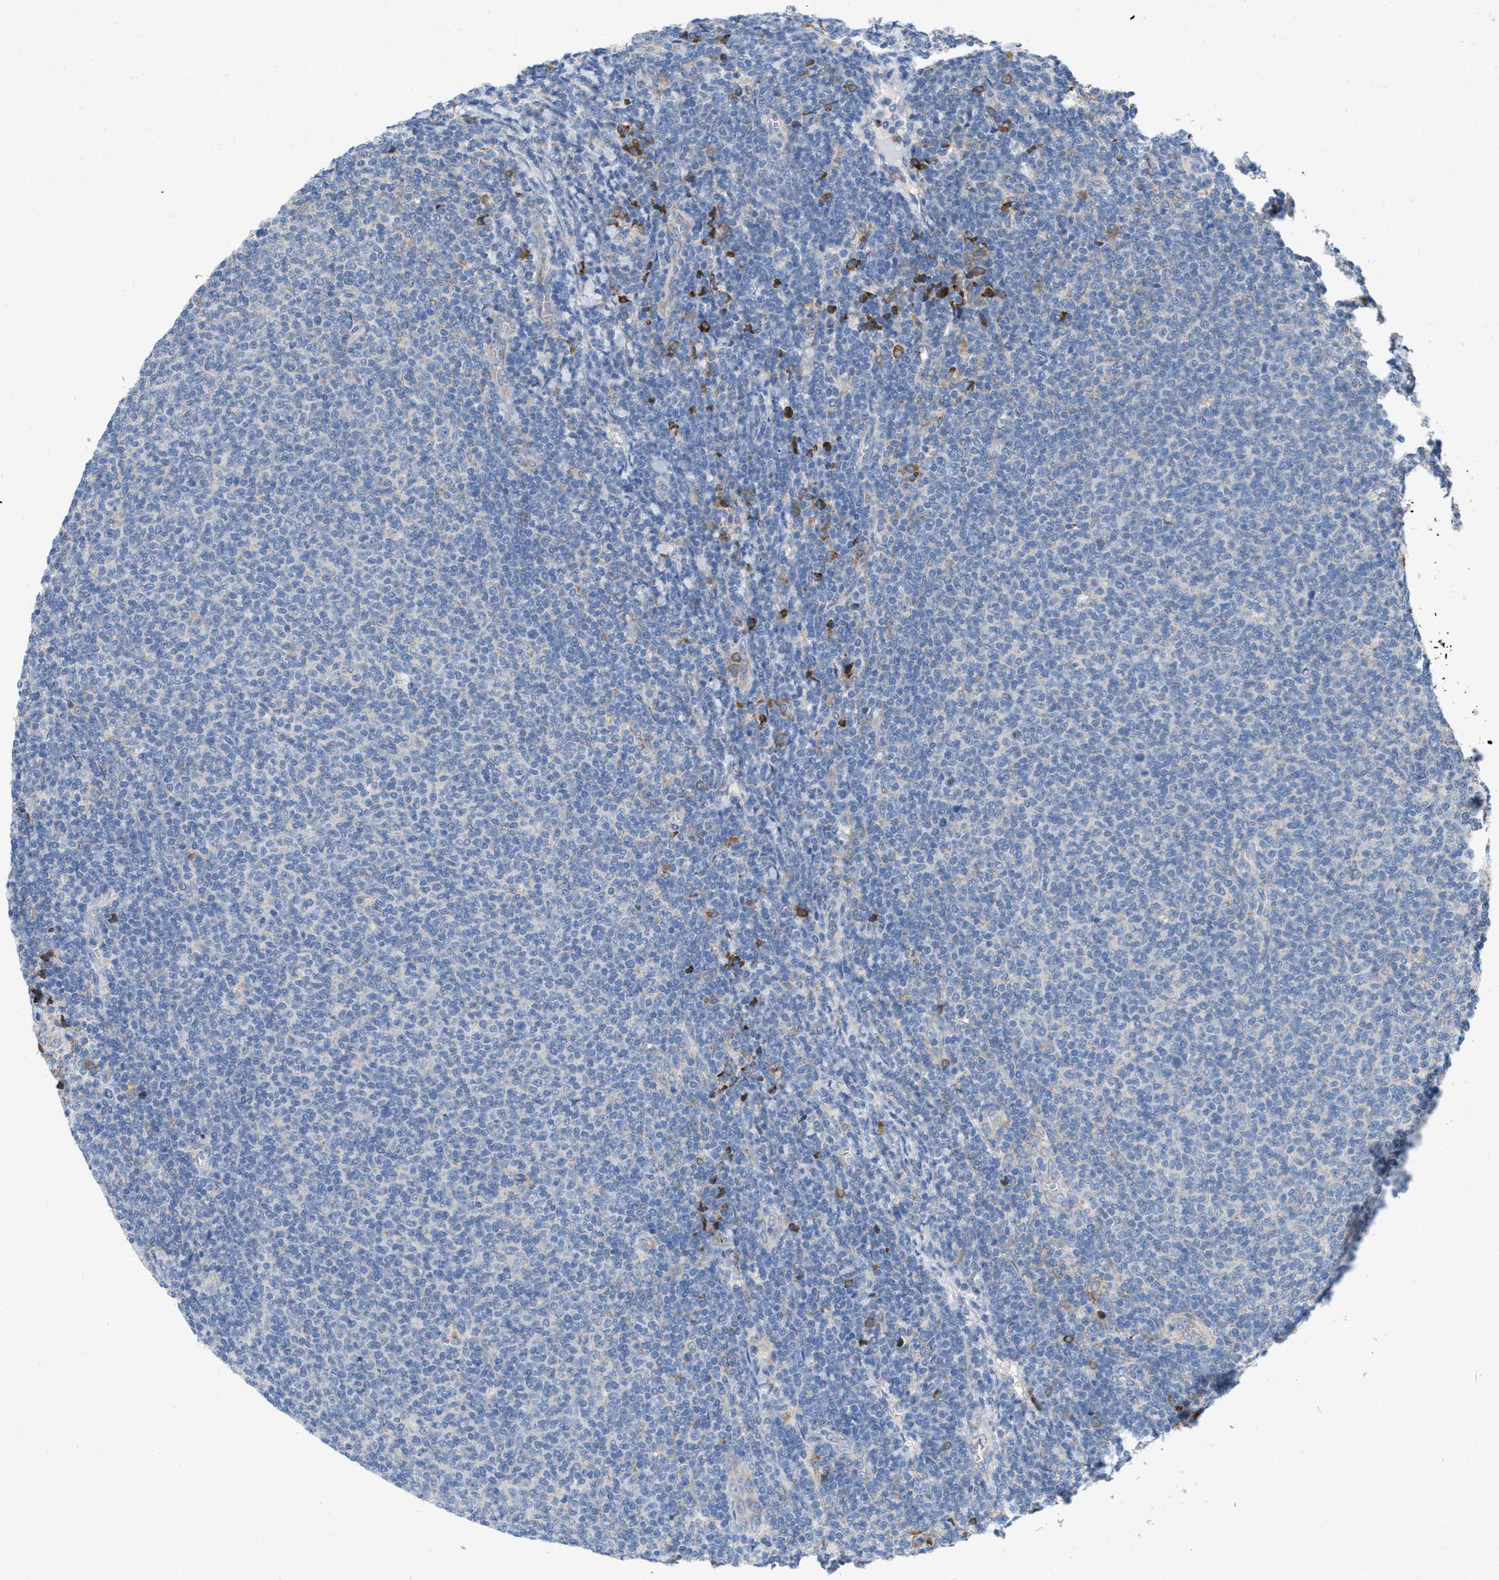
{"staining": {"intensity": "negative", "quantity": "none", "location": "none"}, "tissue": "lymphoma", "cell_type": "Tumor cells", "image_type": "cancer", "snomed": [{"axis": "morphology", "description": "Malignant lymphoma, non-Hodgkin's type, Low grade"}, {"axis": "topography", "description": "Lymph node"}], "caption": "There is no significant staining in tumor cells of lymphoma.", "gene": "DYNC2I1", "patient": {"sex": "male", "age": 66}}